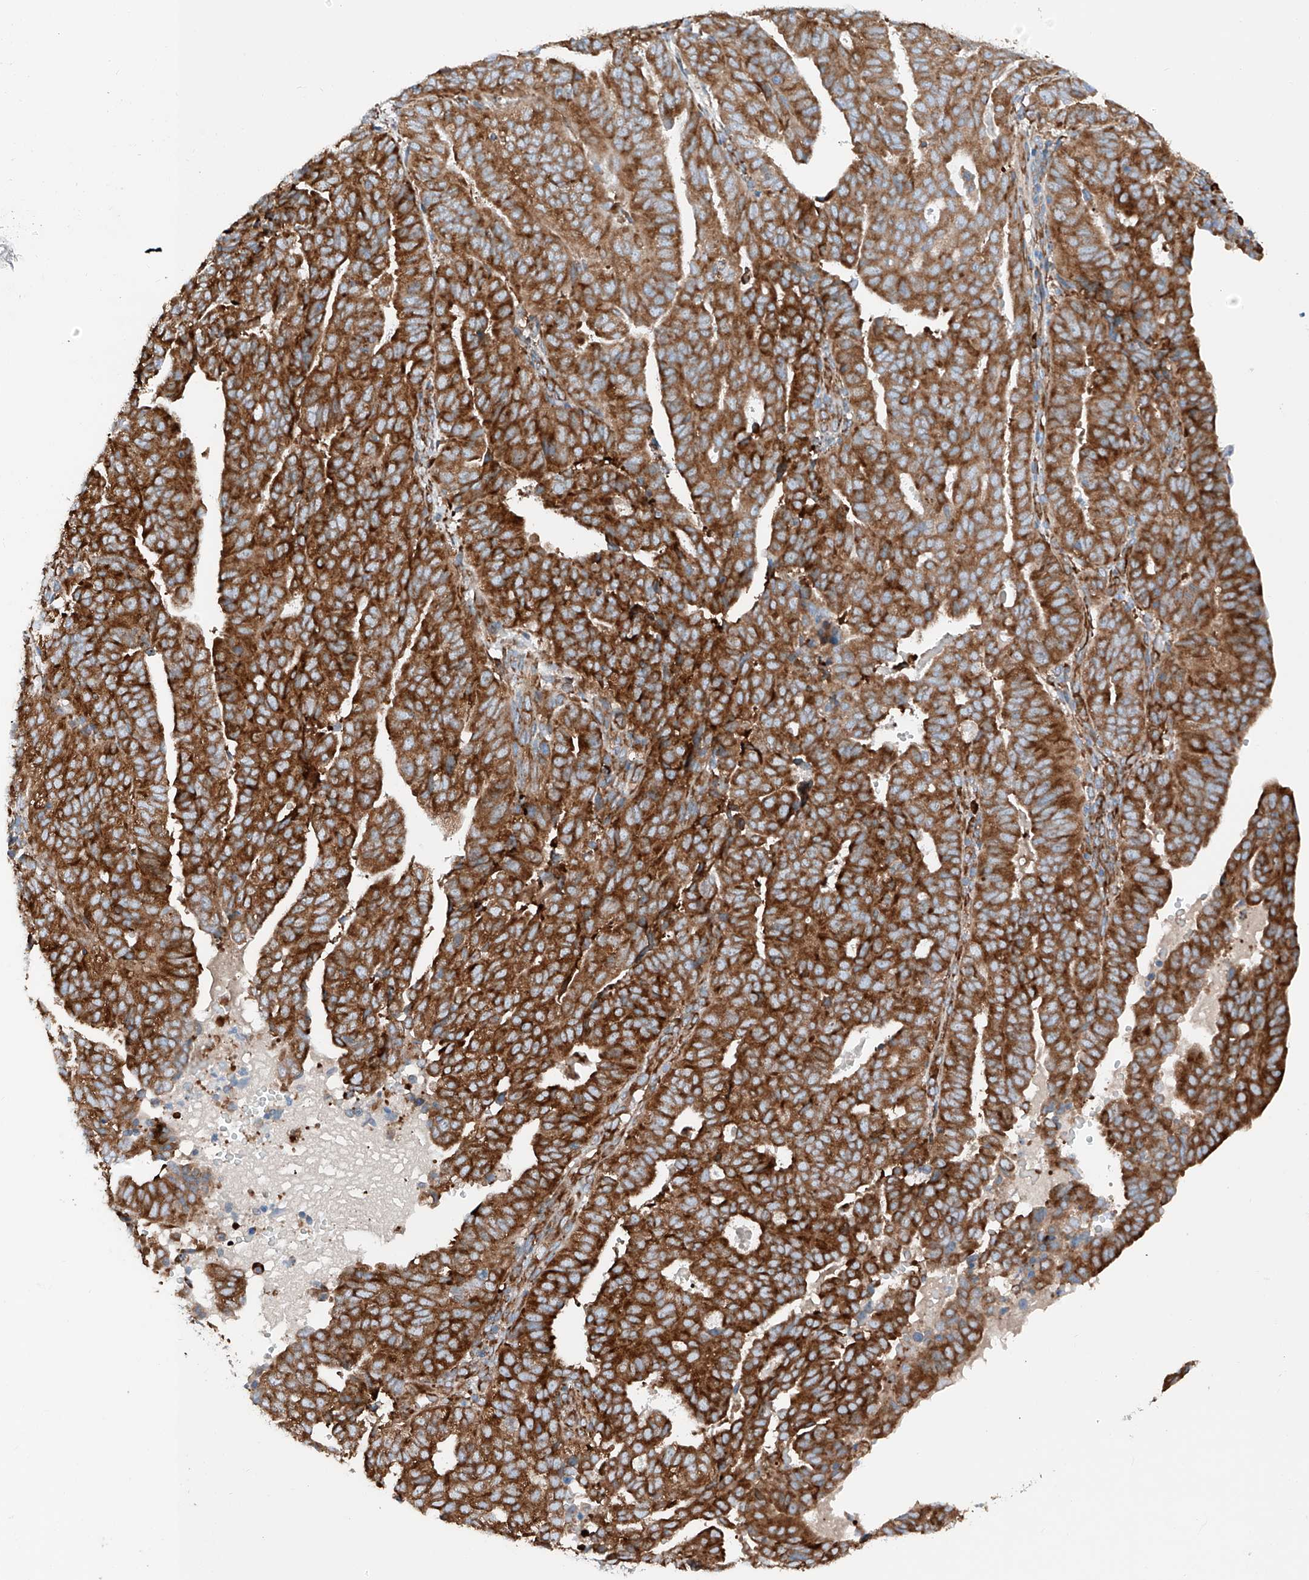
{"staining": {"intensity": "strong", "quantity": ">75%", "location": "cytoplasmic/membranous"}, "tissue": "endometrial cancer", "cell_type": "Tumor cells", "image_type": "cancer", "snomed": [{"axis": "morphology", "description": "Adenocarcinoma, NOS"}, {"axis": "topography", "description": "Uterus"}], "caption": "IHC of endometrial adenocarcinoma reveals high levels of strong cytoplasmic/membranous positivity in about >75% of tumor cells.", "gene": "CRELD1", "patient": {"sex": "female", "age": 77}}